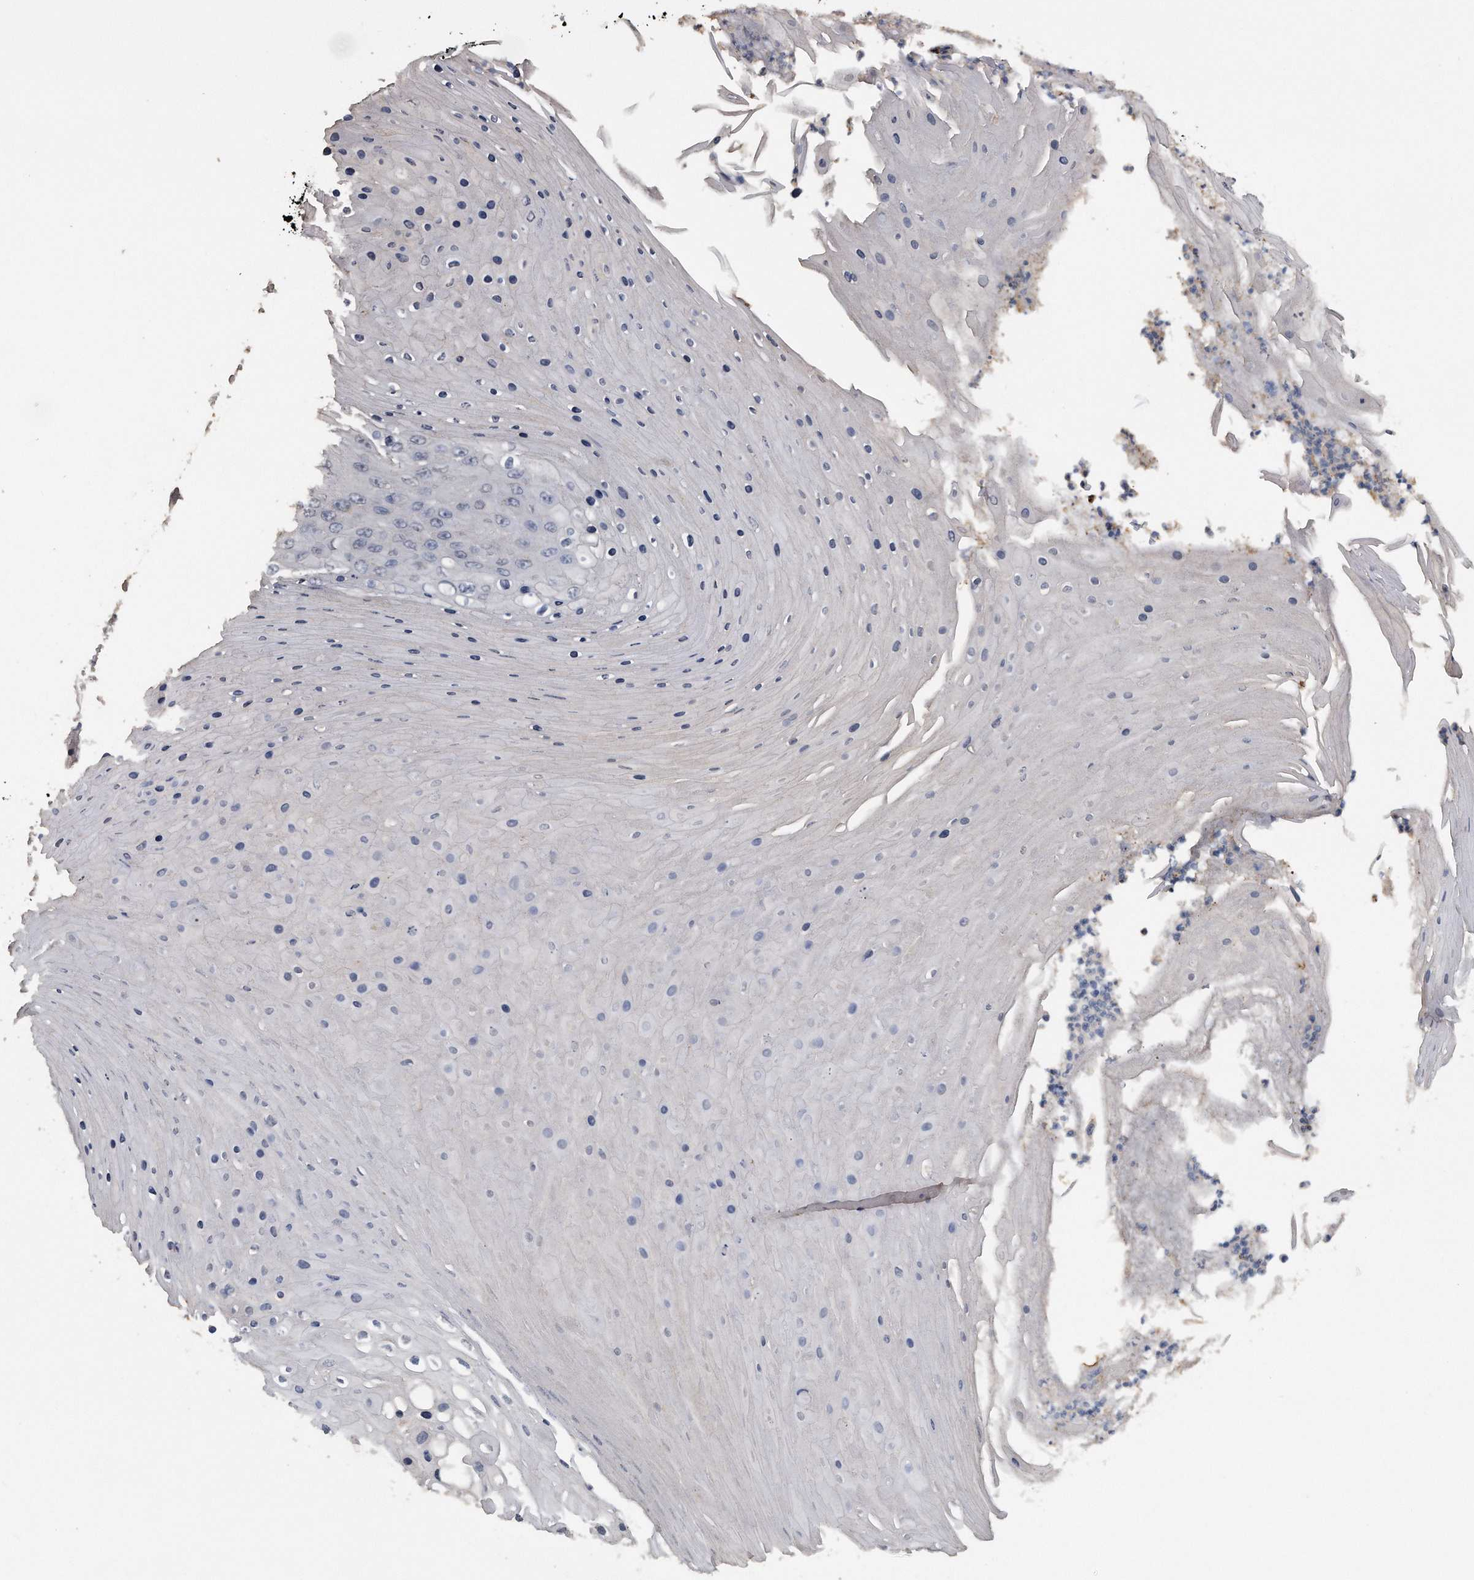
{"staining": {"intensity": "negative", "quantity": "none", "location": "none"}, "tissue": "skin cancer", "cell_type": "Tumor cells", "image_type": "cancer", "snomed": [{"axis": "morphology", "description": "Squamous cell carcinoma, NOS"}, {"axis": "topography", "description": "Skin"}], "caption": "Immunohistochemistry (IHC) micrograph of skin cancer (squamous cell carcinoma) stained for a protein (brown), which displays no expression in tumor cells. (DAB IHC with hematoxylin counter stain).", "gene": "PCLO", "patient": {"sex": "female", "age": 88}}